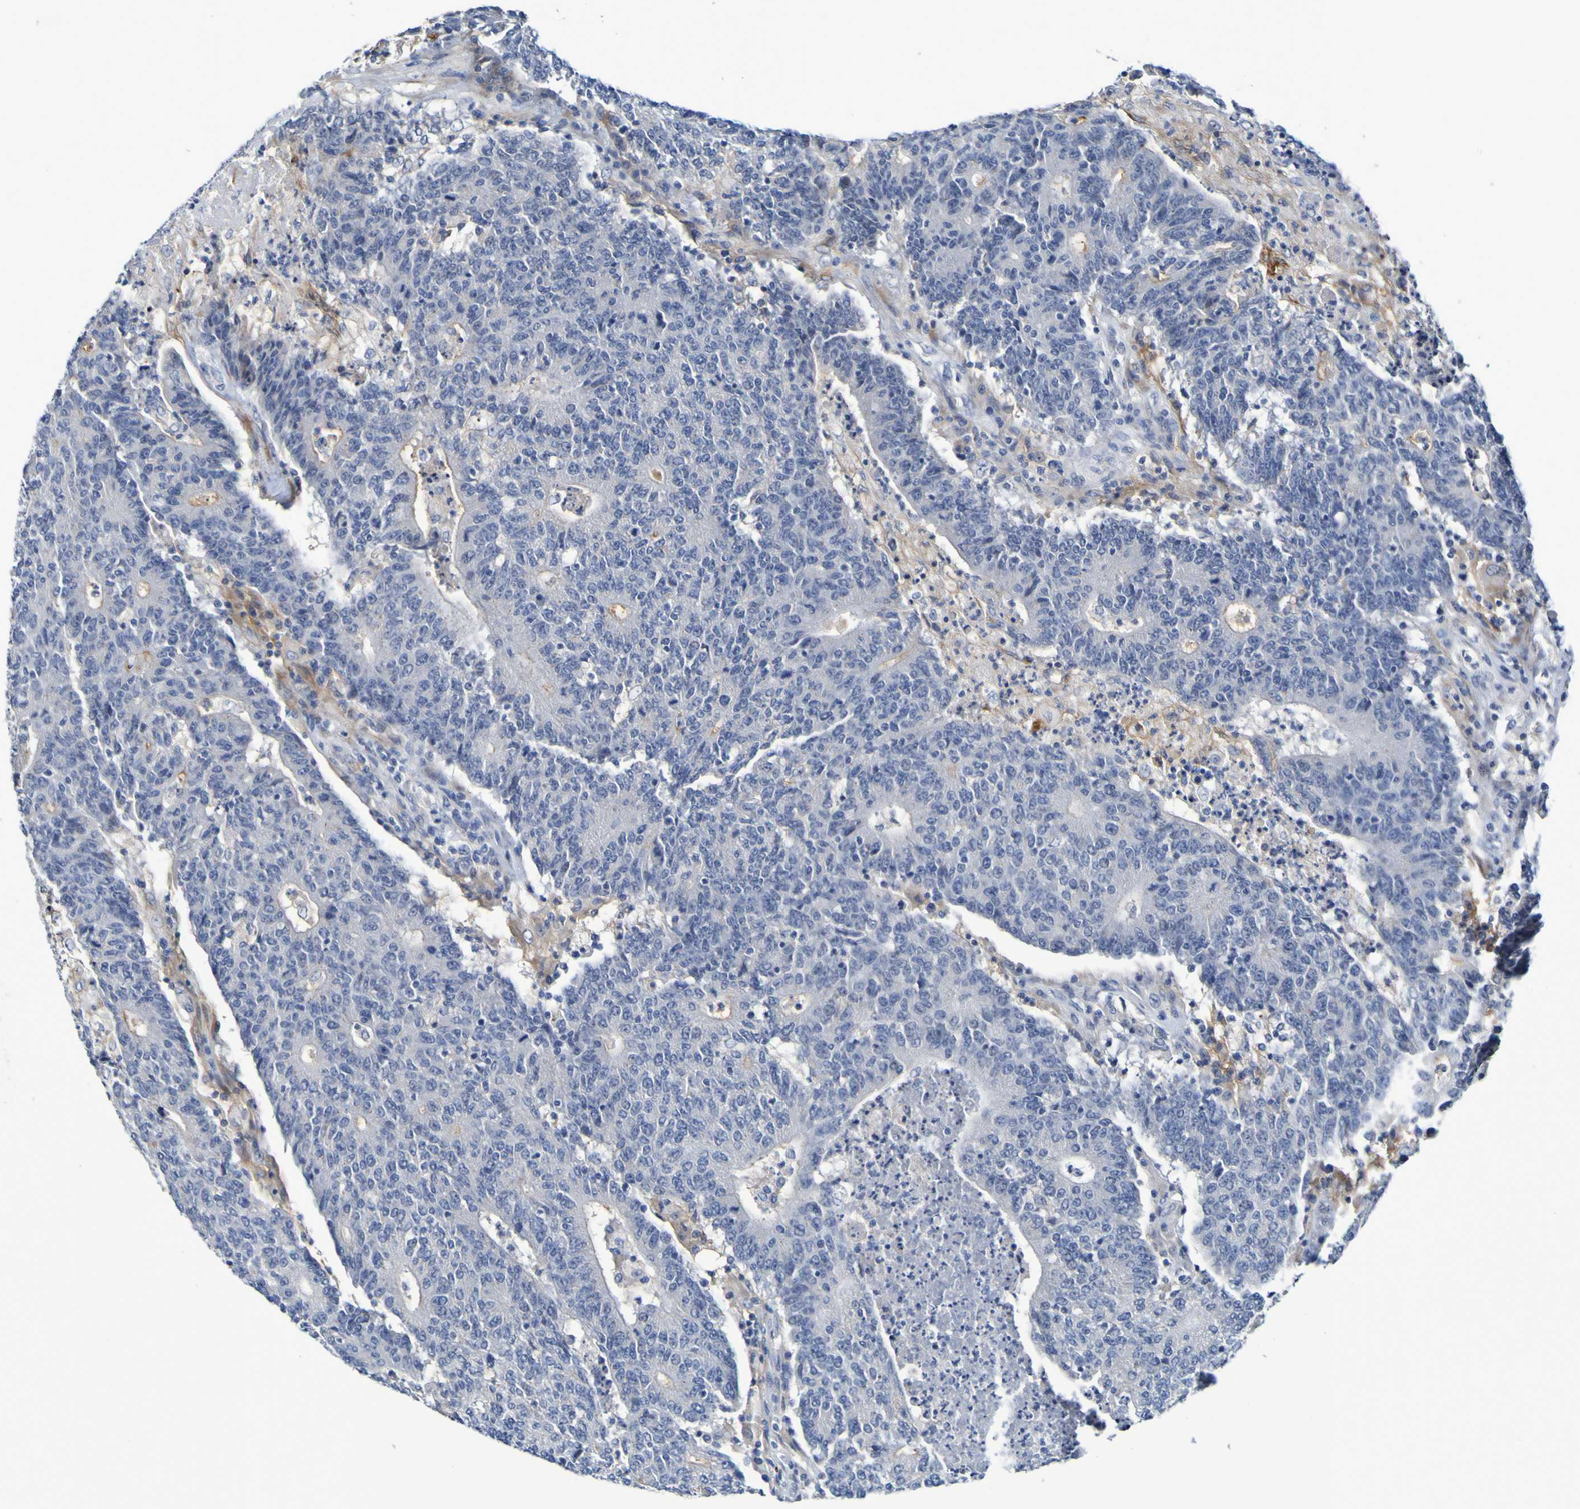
{"staining": {"intensity": "negative", "quantity": "none", "location": "none"}, "tissue": "colorectal cancer", "cell_type": "Tumor cells", "image_type": "cancer", "snomed": [{"axis": "morphology", "description": "Normal tissue, NOS"}, {"axis": "morphology", "description": "Adenocarcinoma, NOS"}, {"axis": "topography", "description": "Colon"}], "caption": "This is an immunohistochemistry (IHC) micrograph of colorectal cancer (adenocarcinoma). There is no positivity in tumor cells.", "gene": "VMA21", "patient": {"sex": "female", "age": 75}}